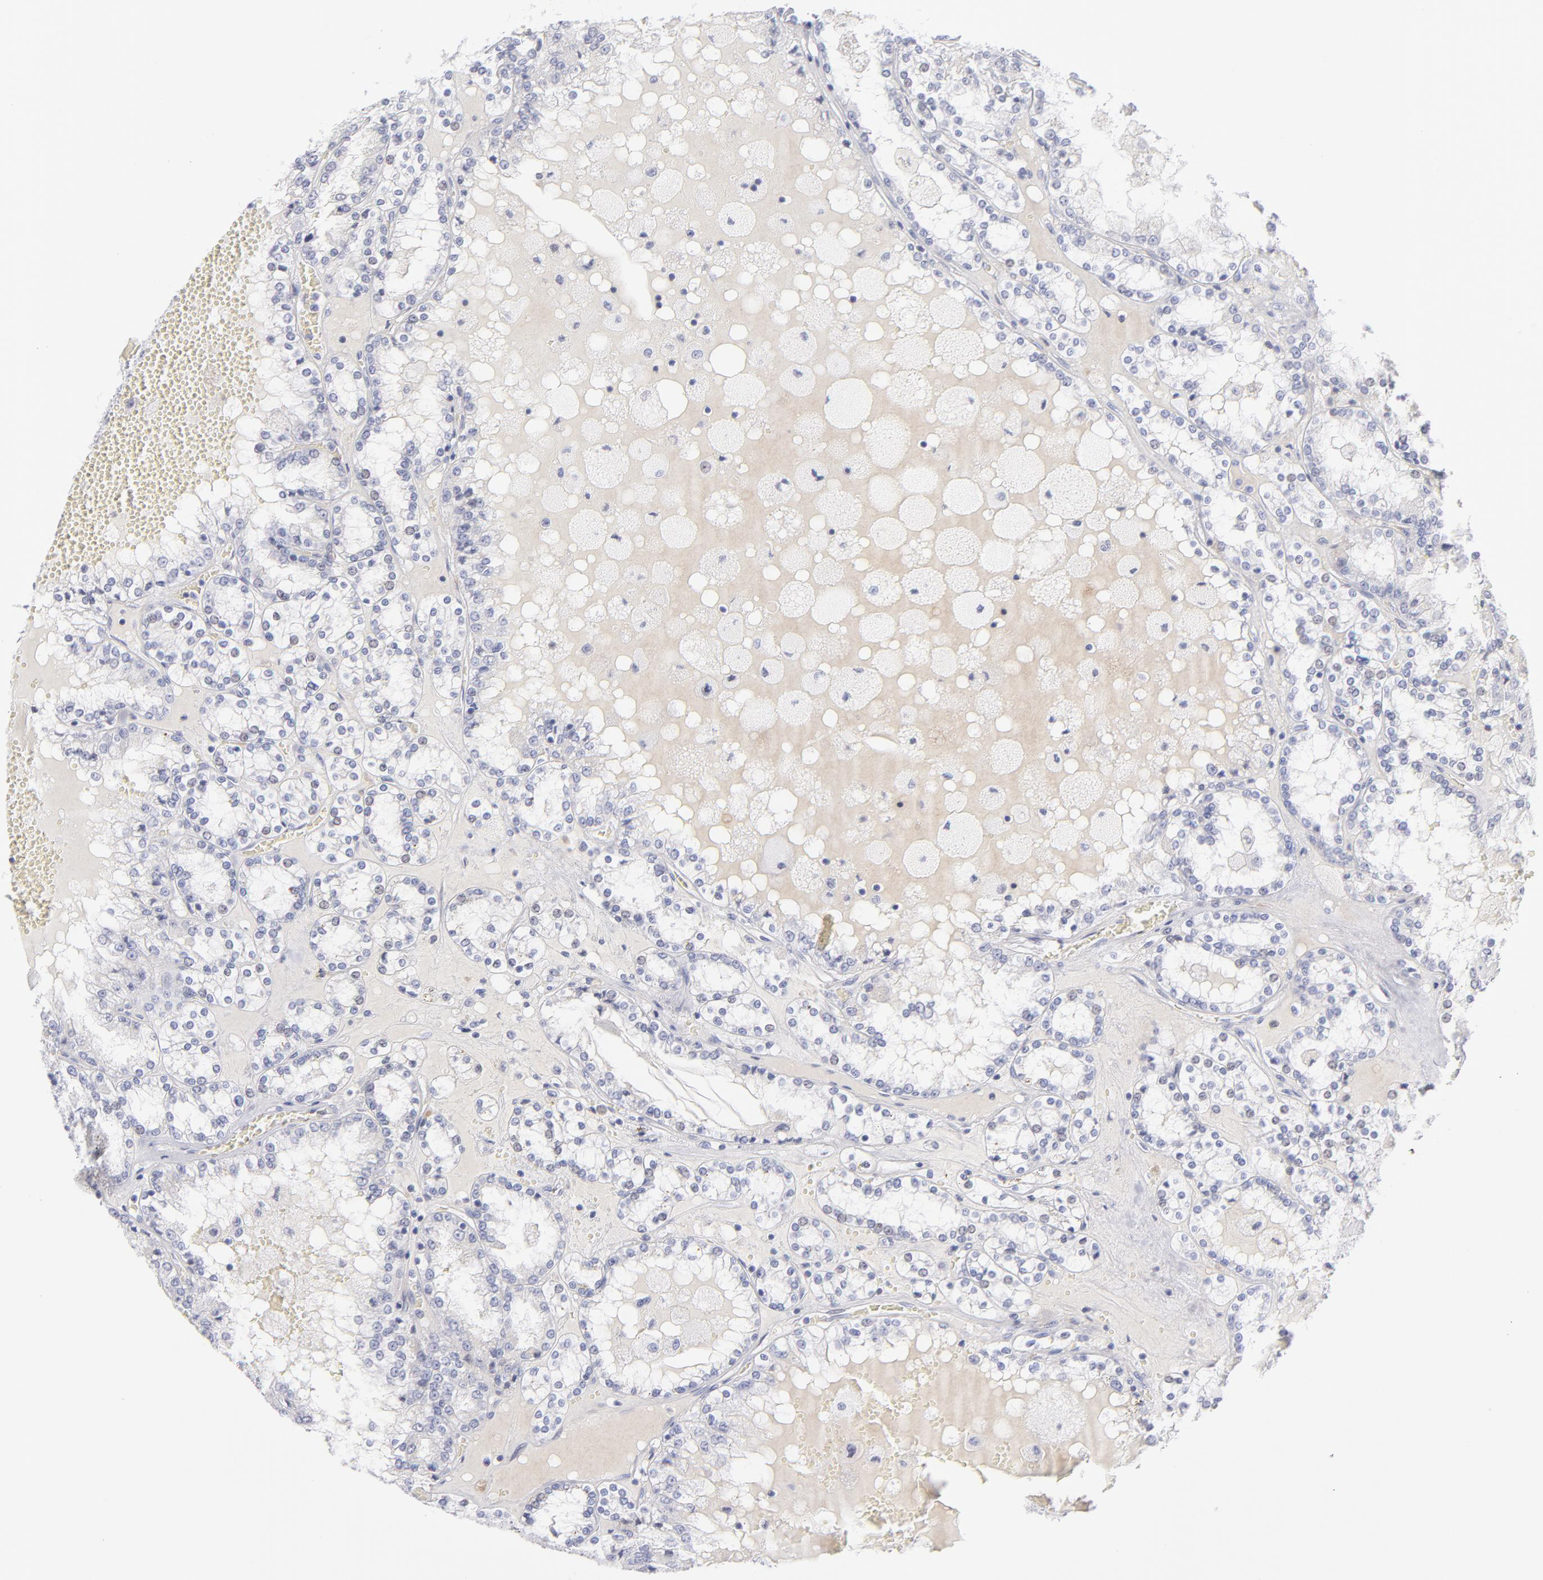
{"staining": {"intensity": "negative", "quantity": "none", "location": "none"}, "tissue": "renal cancer", "cell_type": "Tumor cells", "image_type": "cancer", "snomed": [{"axis": "morphology", "description": "Adenocarcinoma, NOS"}, {"axis": "topography", "description": "Kidney"}], "caption": "Histopathology image shows no protein staining in tumor cells of renal adenocarcinoma tissue.", "gene": "MTHFD2", "patient": {"sex": "female", "age": 56}}